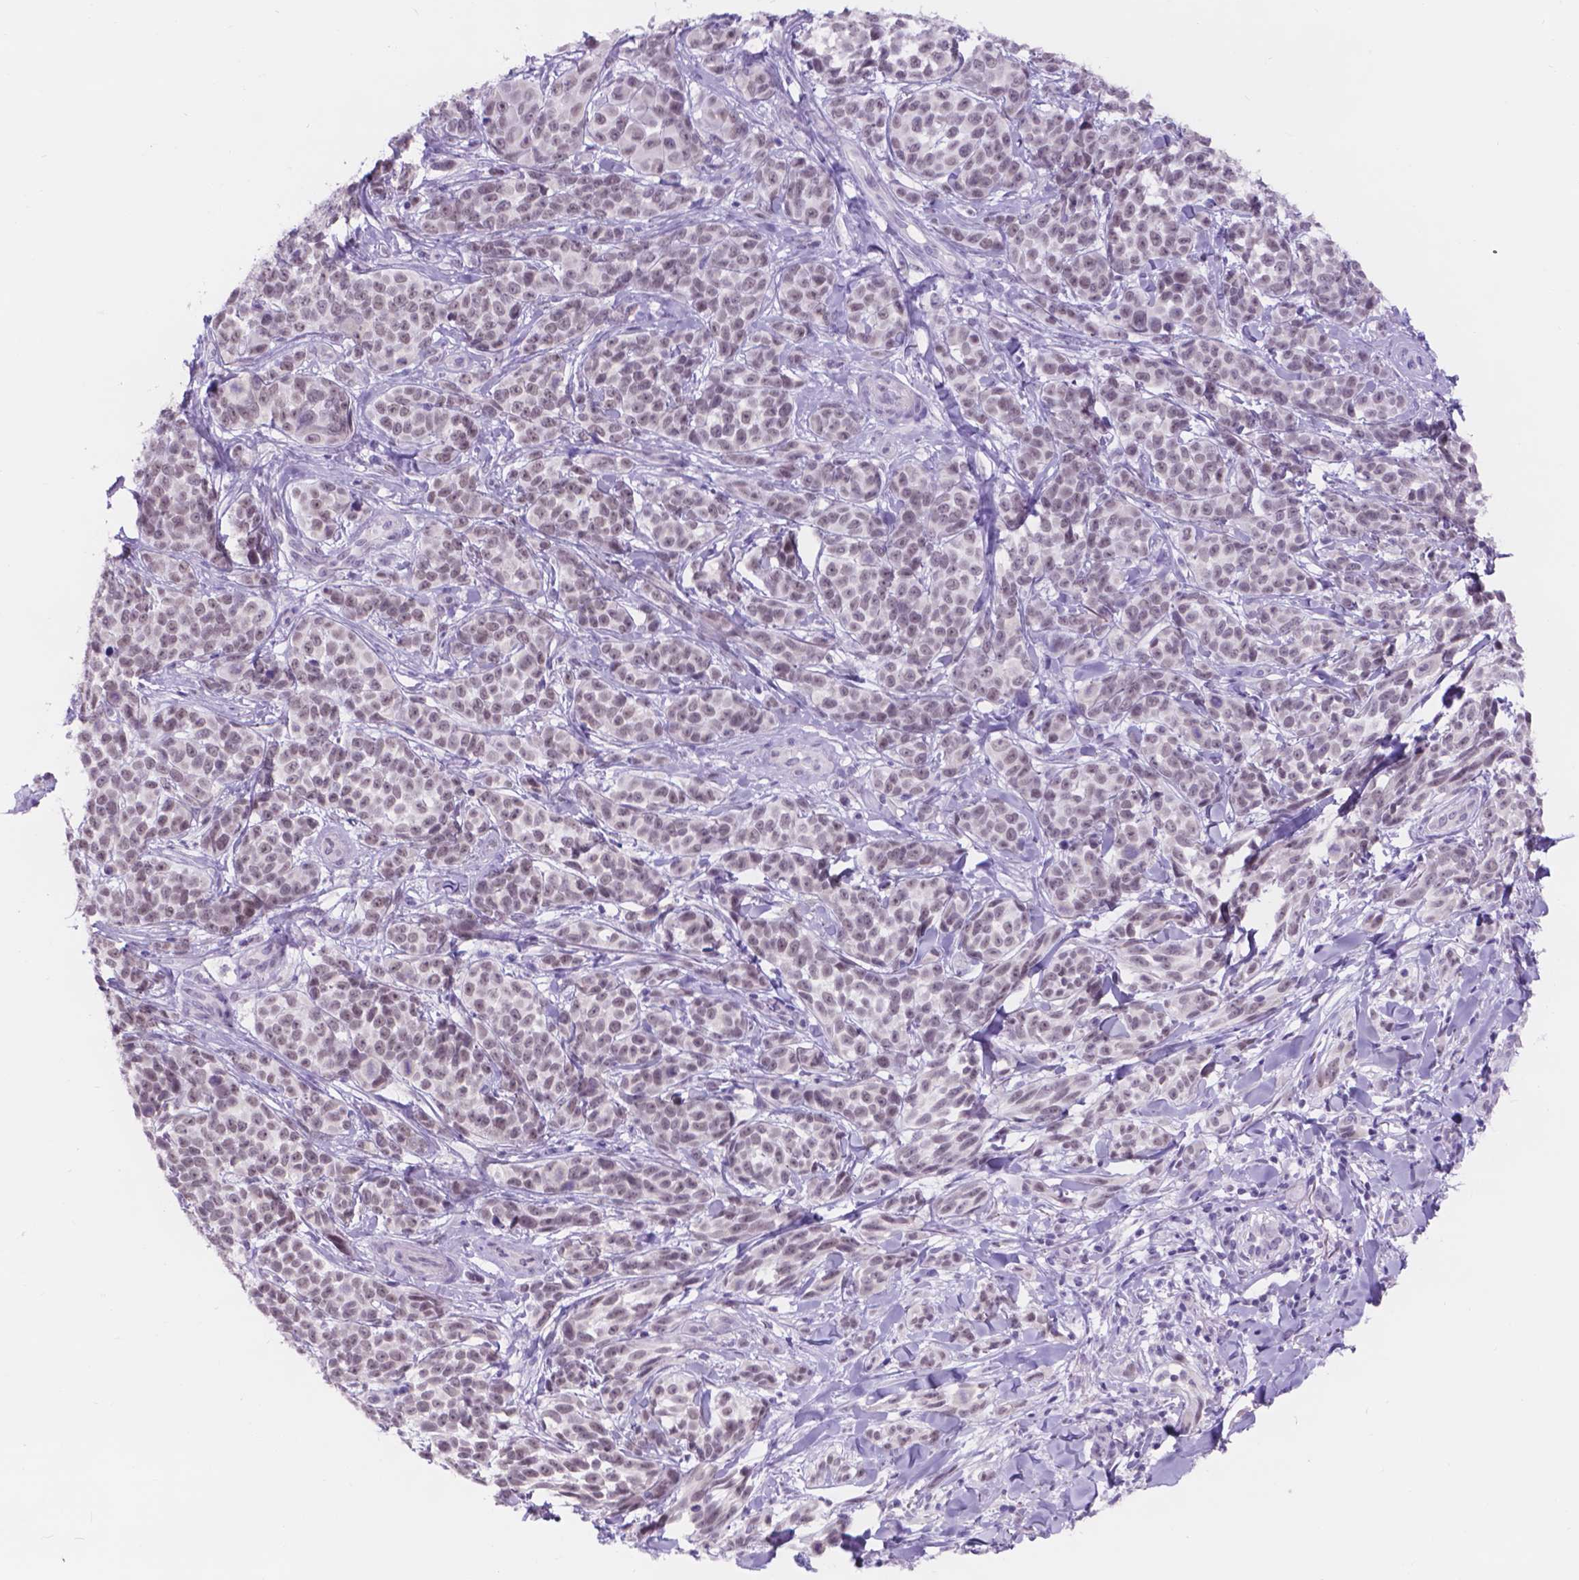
{"staining": {"intensity": "weak", "quantity": ">75%", "location": "nuclear"}, "tissue": "melanoma", "cell_type": "Tumor cells", "image_type": "cancer", "snomed": [{"axis": "morphology", "description": "Malignant melanoma, NOS"}, {"axis": "topography", "description": "Skin"}], "caption": "Human malignant melanoma stained with a brown dye displays weak nuclear positive expression in about >75% of tumor cells.", "gene": "DCC", "patient": {"sex": "female", "age": 88}}